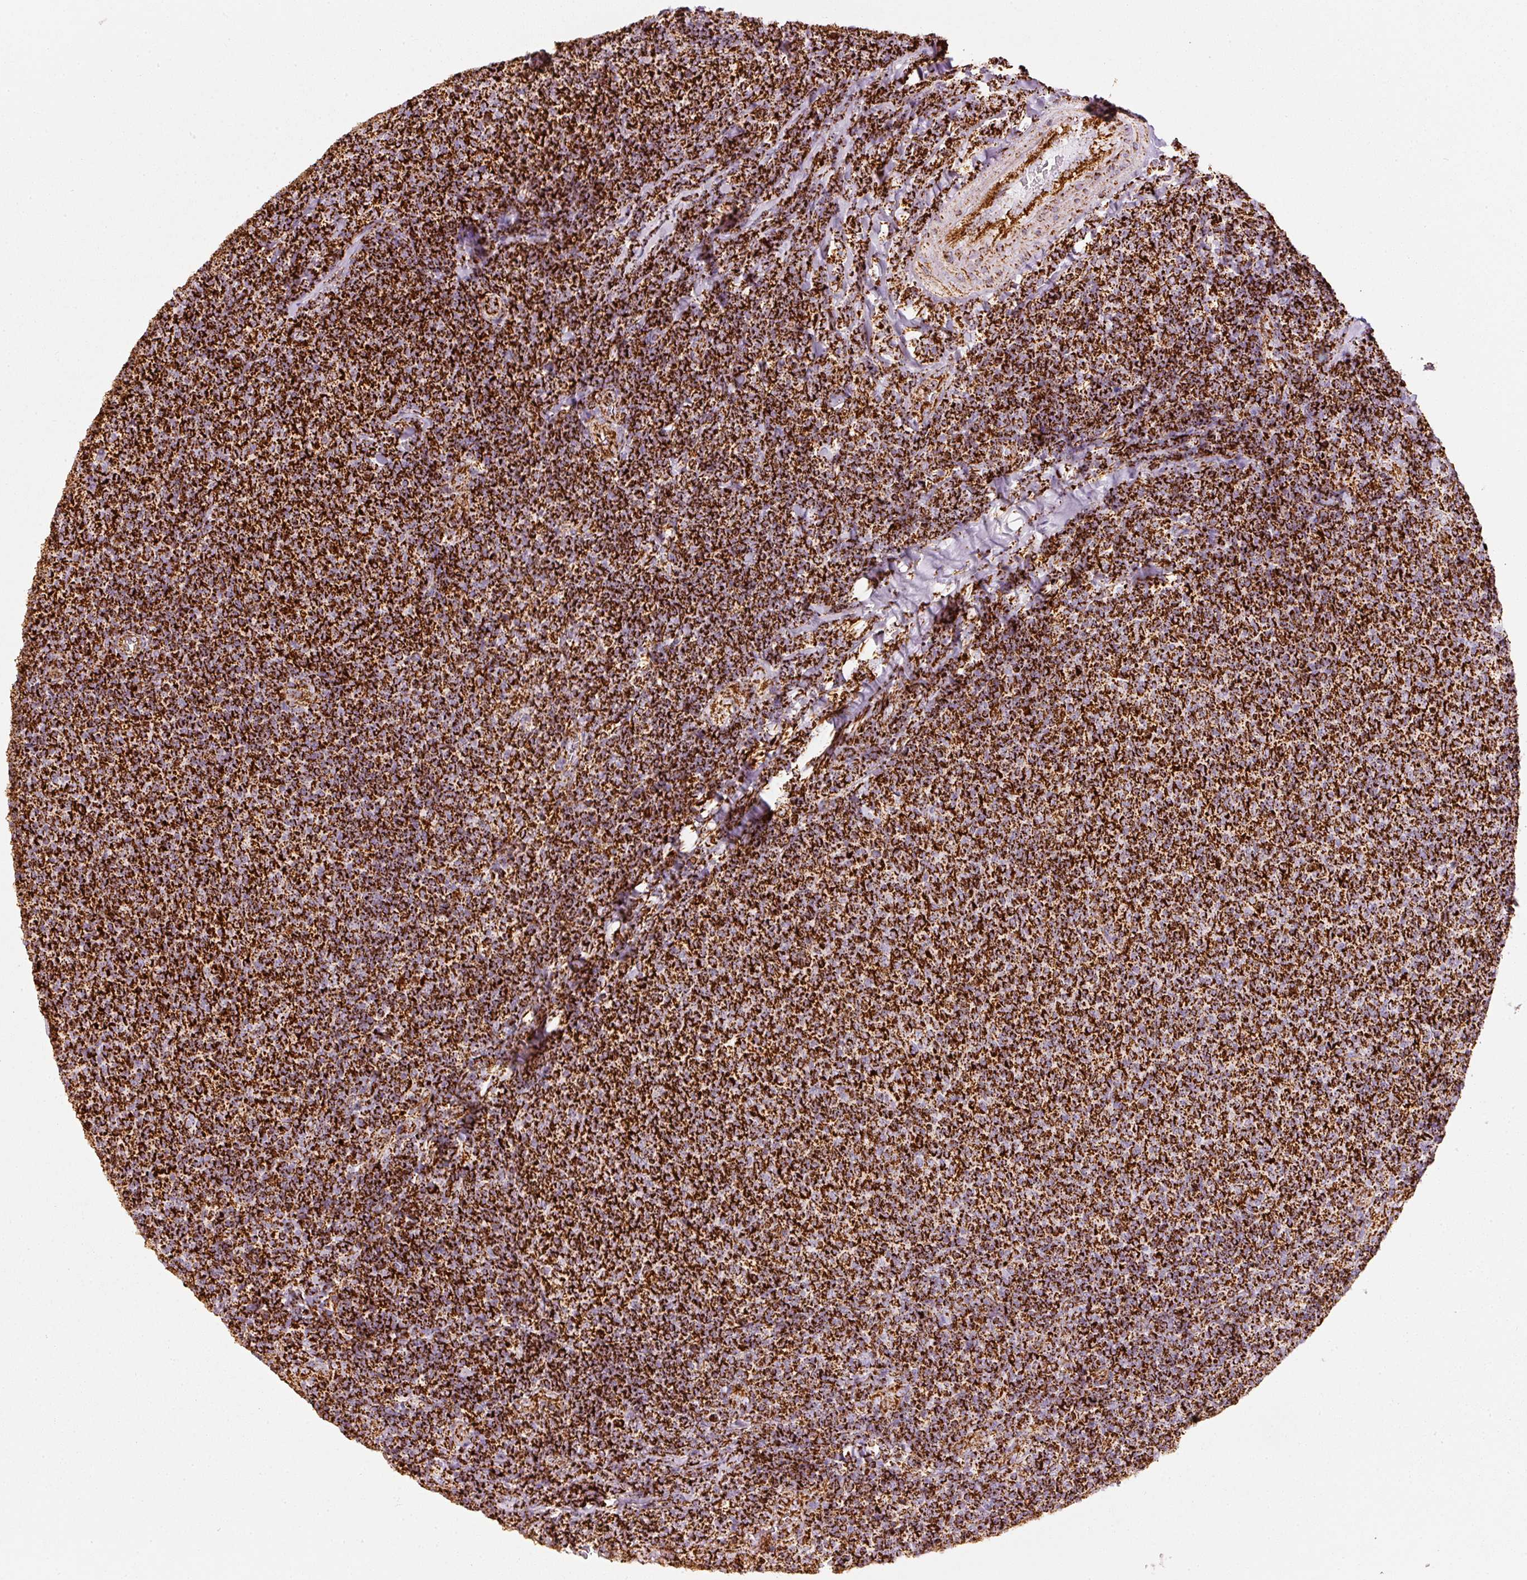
{"staining": {"intensity": "strong", "quantity": ">75%", "location": "cytoplasmic/membranous"}, "tissue": "lymphoma", "cell_type": "Tumor cells", "image_type": "cancer", "snomed": [{"axis": "morphology", "description": "Malignant lymphoma, non-Hodgkin's type, Low grade"}, {"axis": "topography", "description": "Lymph node"}], "caption": "Protein staining demonstrates strong cytoplasmic/membranous positivity in about >75% of tumor cells in malignant lymphoma, non-Hodgkin's type (low-grade). The protein of interest is stained brown, and the nuclei are stained in blue (DAB IHC with brightfield microscopy, high magnification).", "gene": "MT-CO2", "patient": {"sex": "male", "age": 52}}